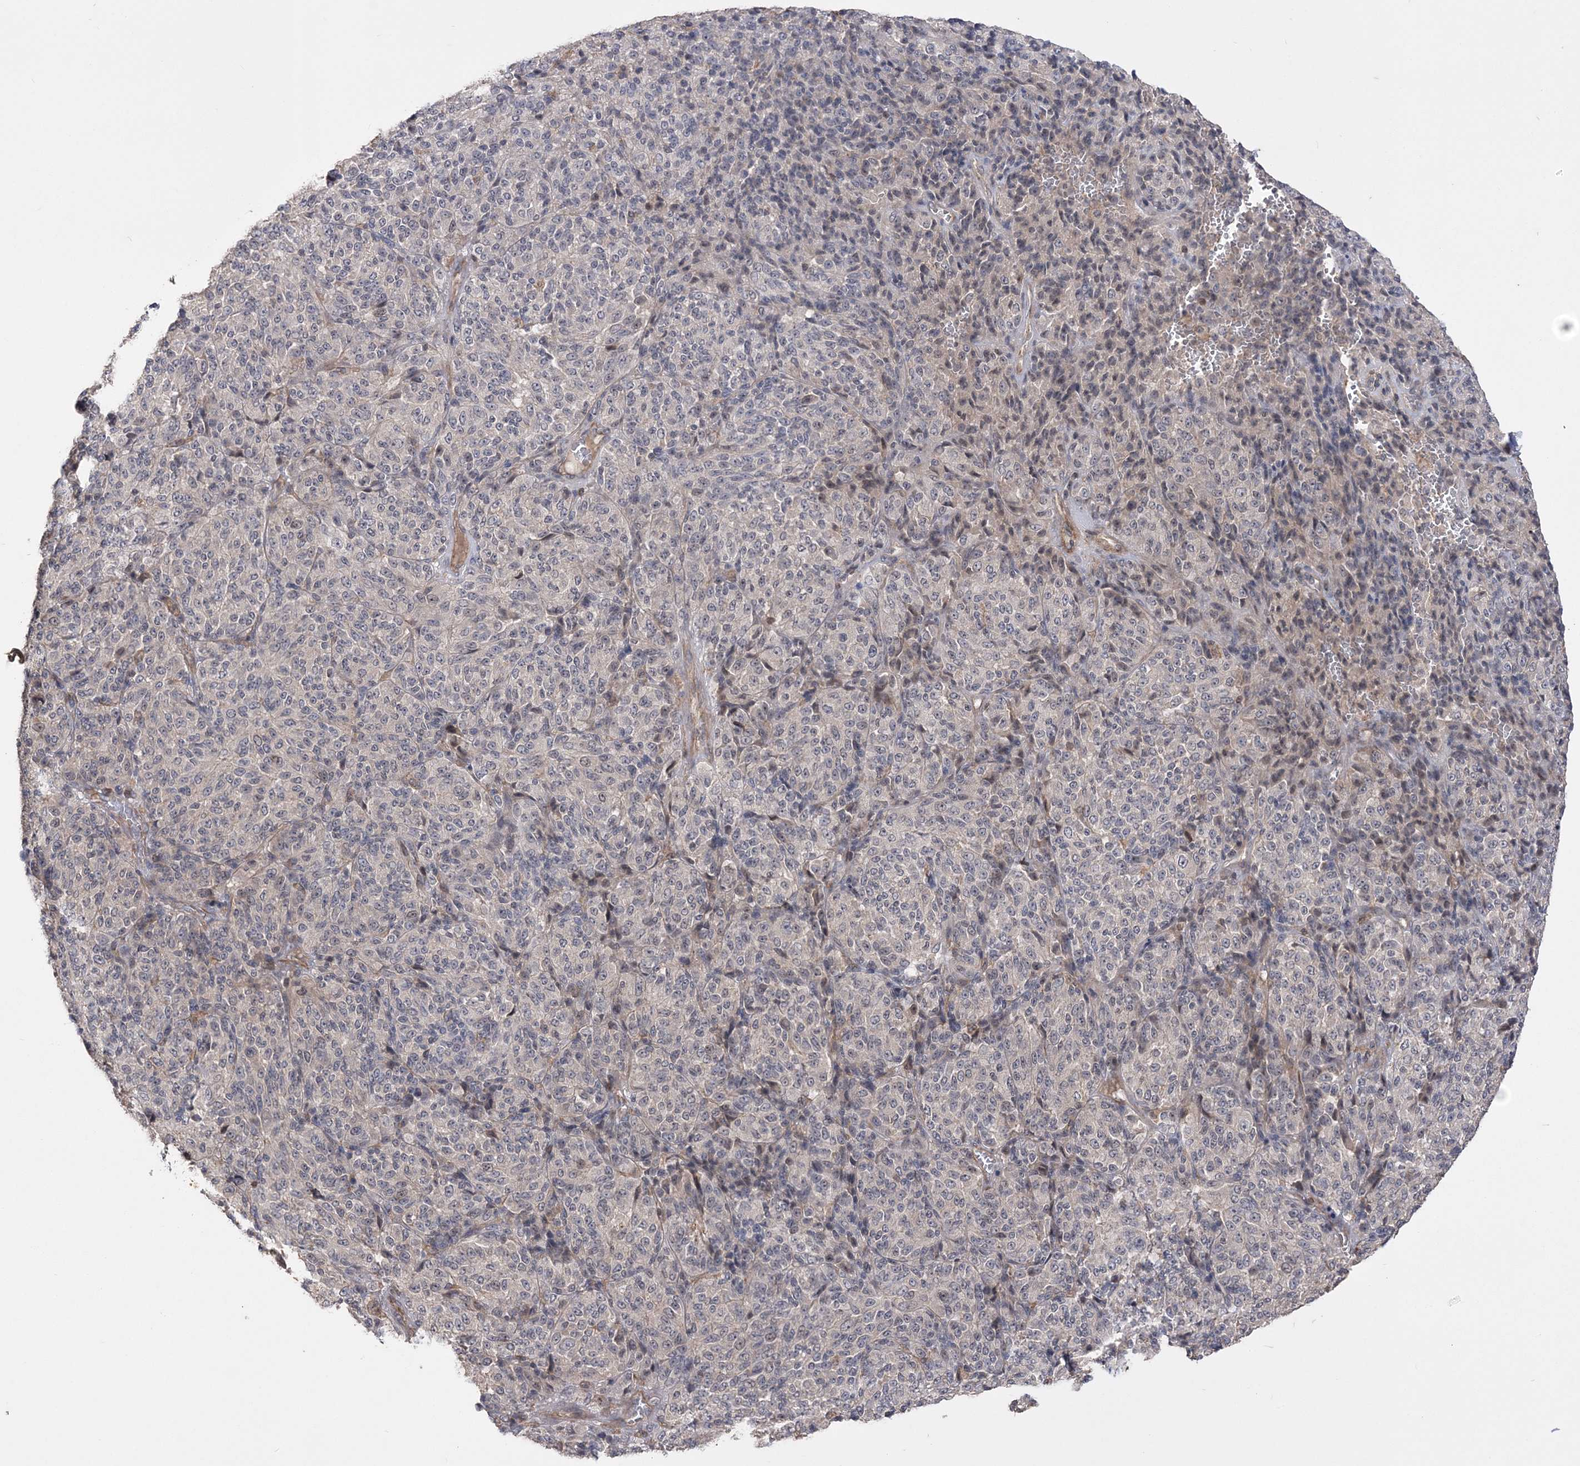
{"staining": {"intensity": "negative", "quantity": "none", "location": "none"}, "tissue": "melanoma", "cell_type": "Tumor cells", "image_type": "cancer", "snomed": [{"axis": "morphology", "description": "Malignant melanoma, Metastatic site"}, {"axis": "topography", "description": "Brain"}], "caption": "IHC image of neoplastic tissue: human melanoma stained with DAB (3,3'-diaminobenzidine) shows no significant protein positivity in tumor cells.", "gene": "SLFN14", "patient": {"sex": "female", "age": 56}}